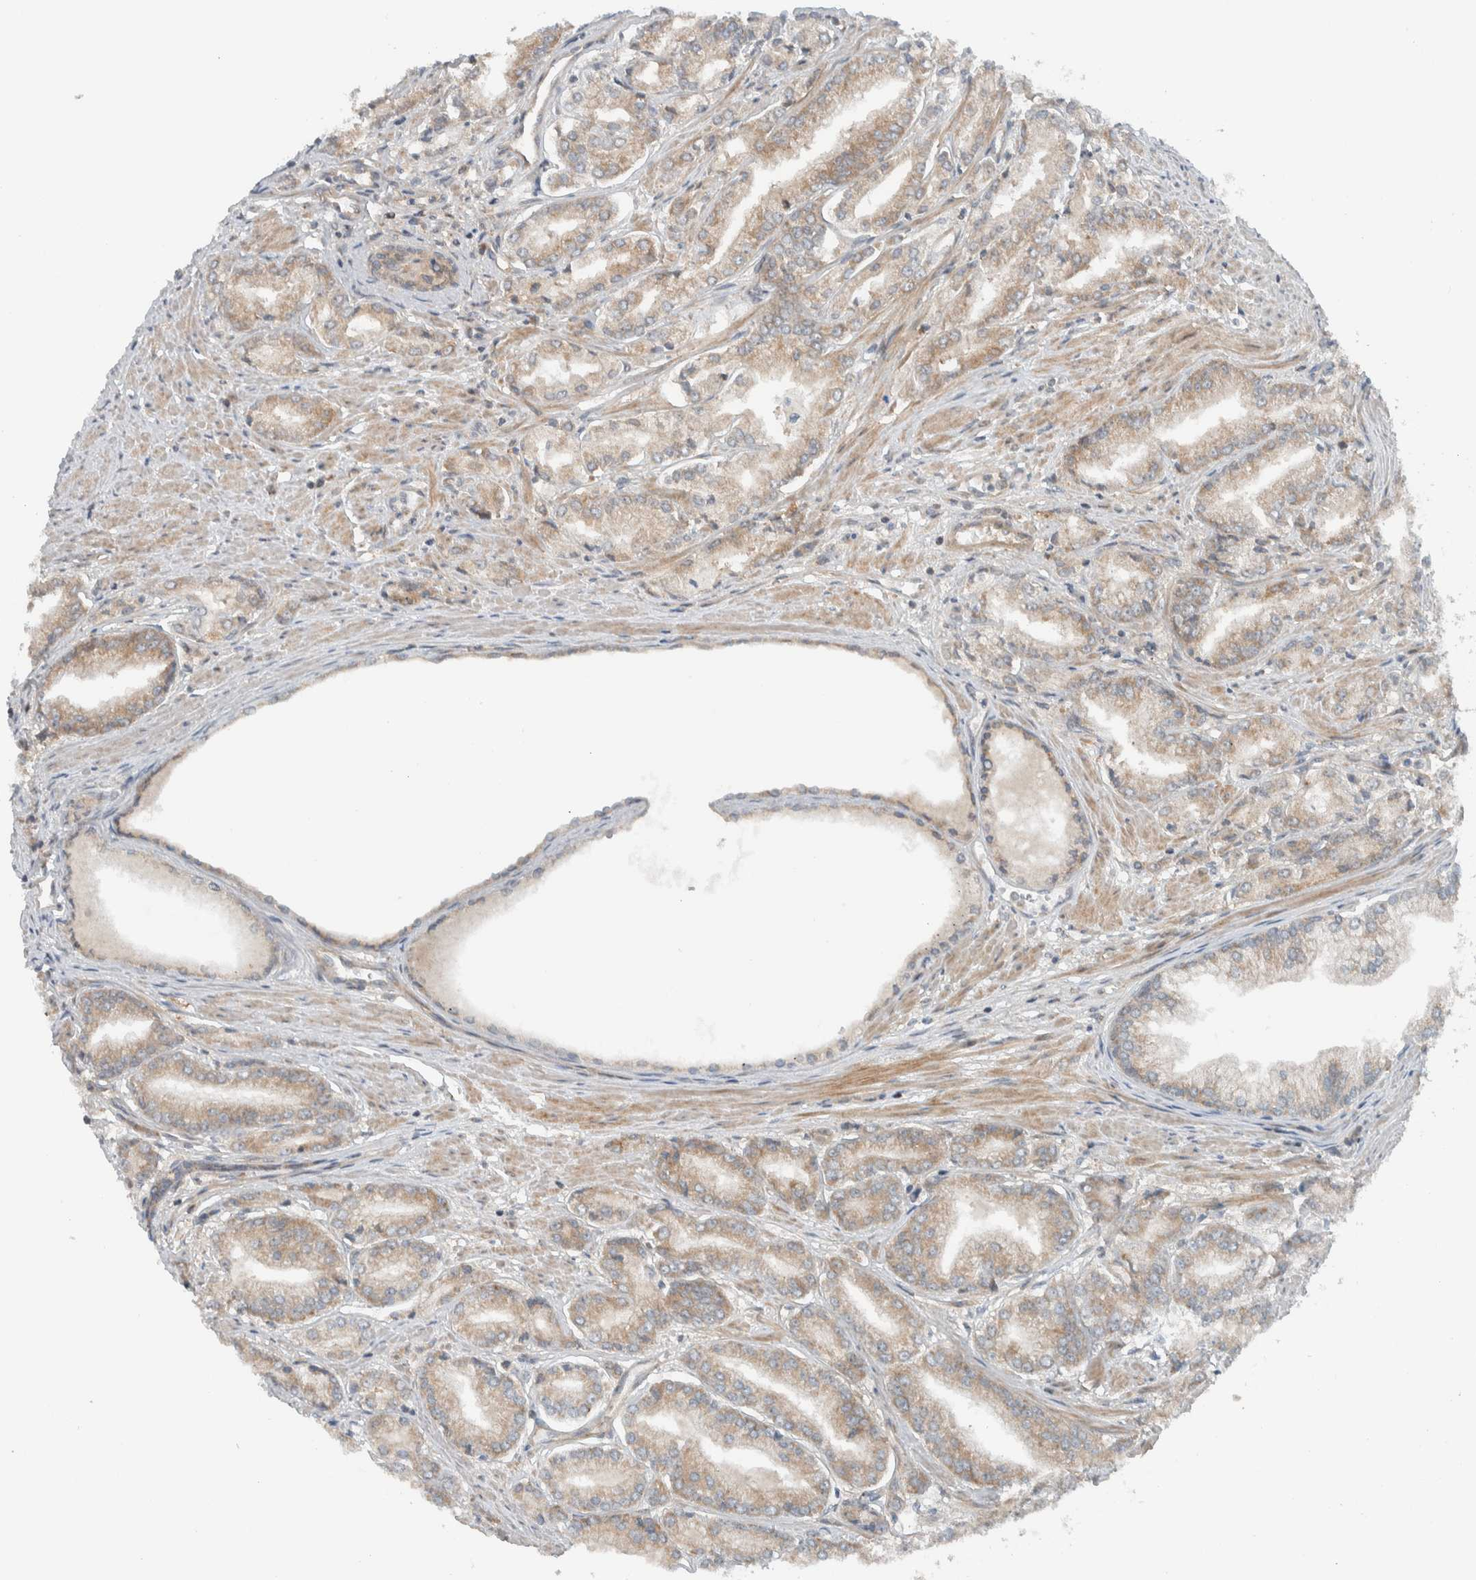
{"staining": {"intensity": "weak", "quantity": "25%-75%", "location": "cytoplasmic/membranous"}, "tissue": "prostate cancer", "cell_type": "Tumor cells", "image_type": "cancer", "snomed": [{"axis": "morphology", "description": "Adenocarcinoma, Low grade"}, {"axis": "topography", "description": "Prostate"}], "caption": "Prostate cancer (adenocarcinoma (low-grade)) was stained to show a protein in brown. There is low levels of weak cytoplasmic/membranous staining in approximately 25%-75% of tumor cells.", "gene": "KLHL6", "patient": {"sex": "male", "age": 52}}